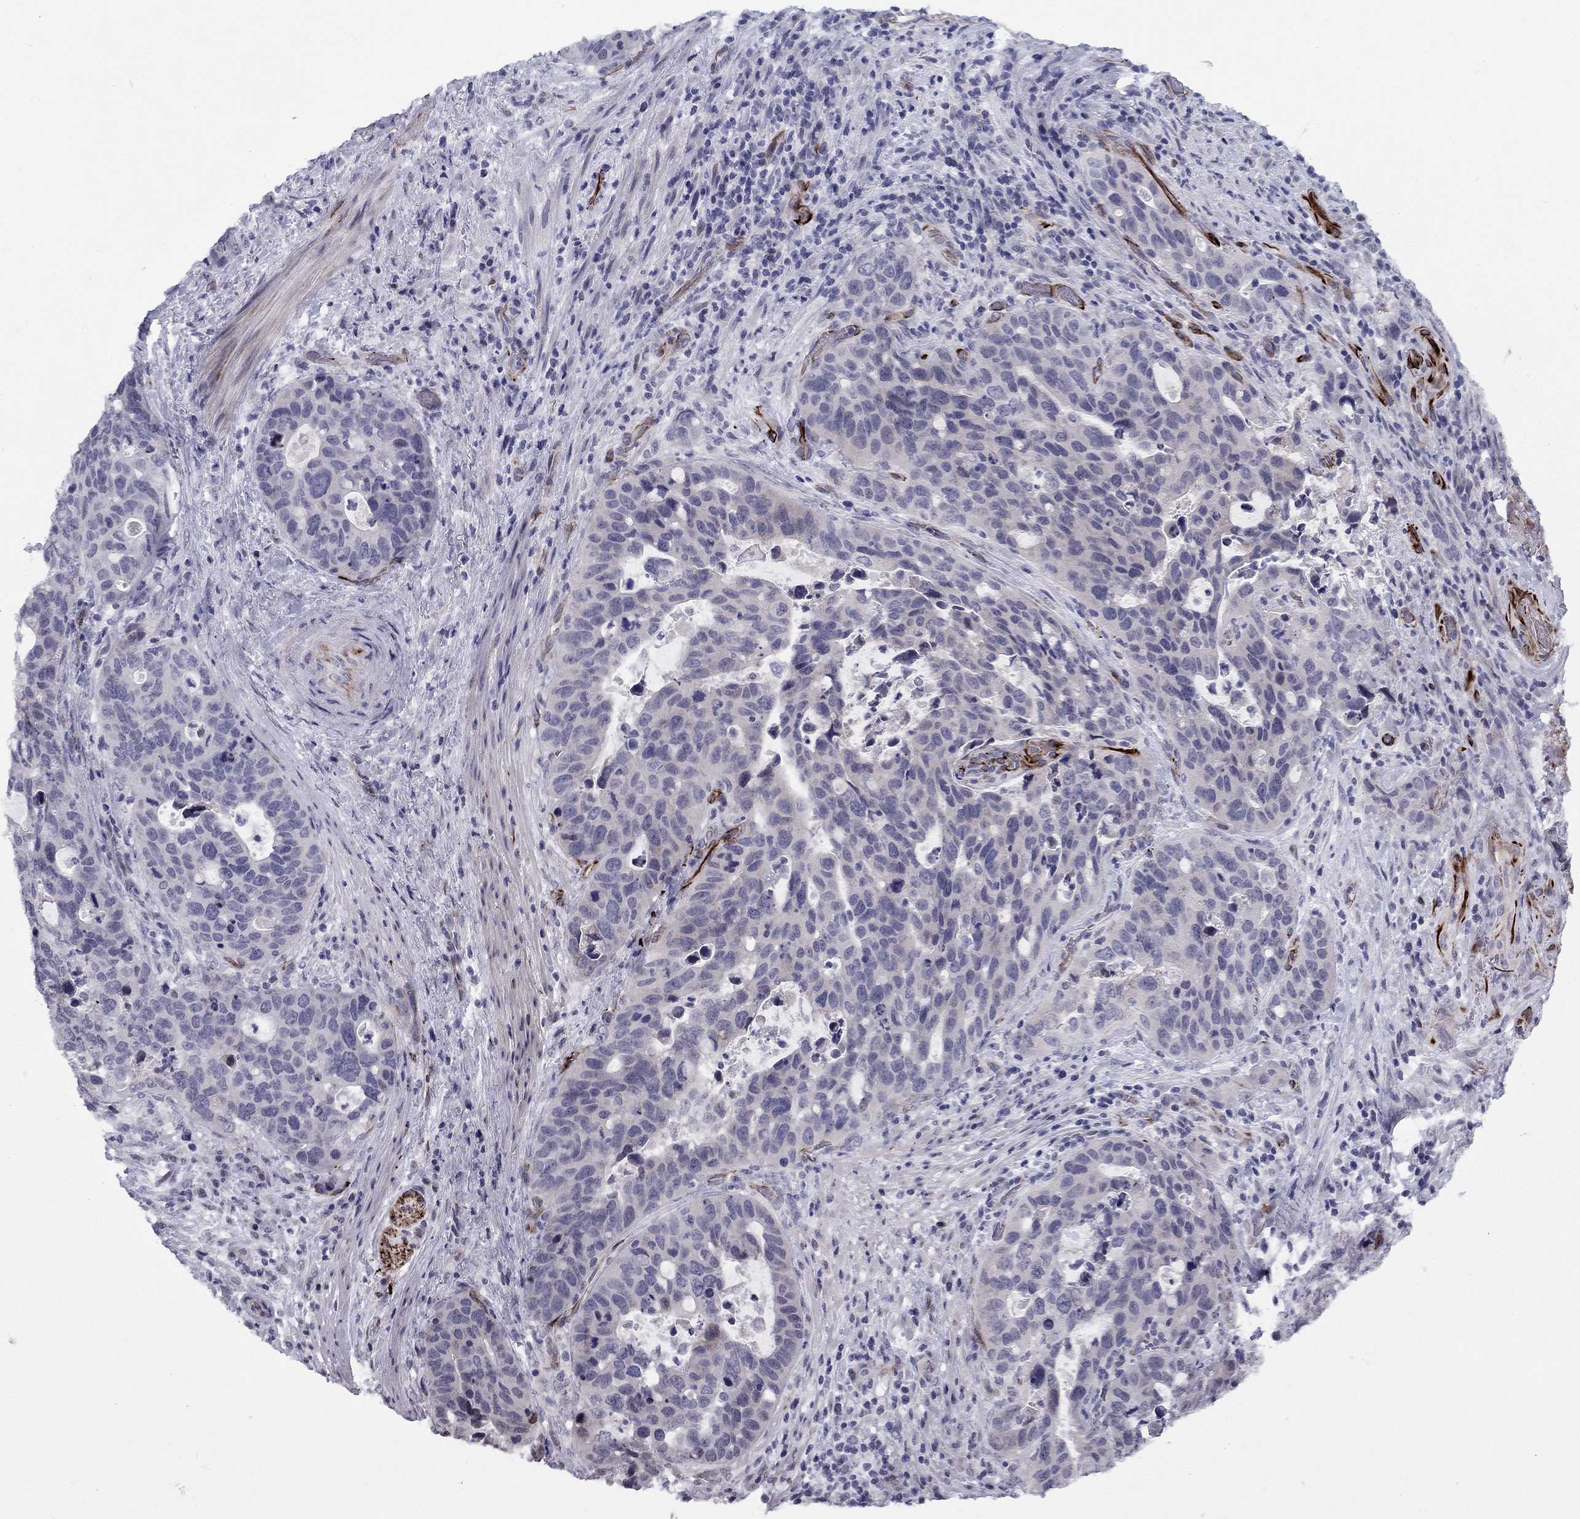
{"staining": {"intensity": "negative", "quantity": "none", "location": "none"}, "tissue": "stomach cancer", "cell_type": "Tumor cells", "image_type": "cancer", "snomed": [{"axis": "morphology", "description": "Adenocarcinoma, NOS"}, {"axis": "topography", "description": "Stomach"}], "caption": "Adenocarcinoma (stomach) was stained to show a protein in brown. There is no significant staining in tumor cells.", "gene": "ANKS4B", "patient": {"sex": "male", "age": 54}}